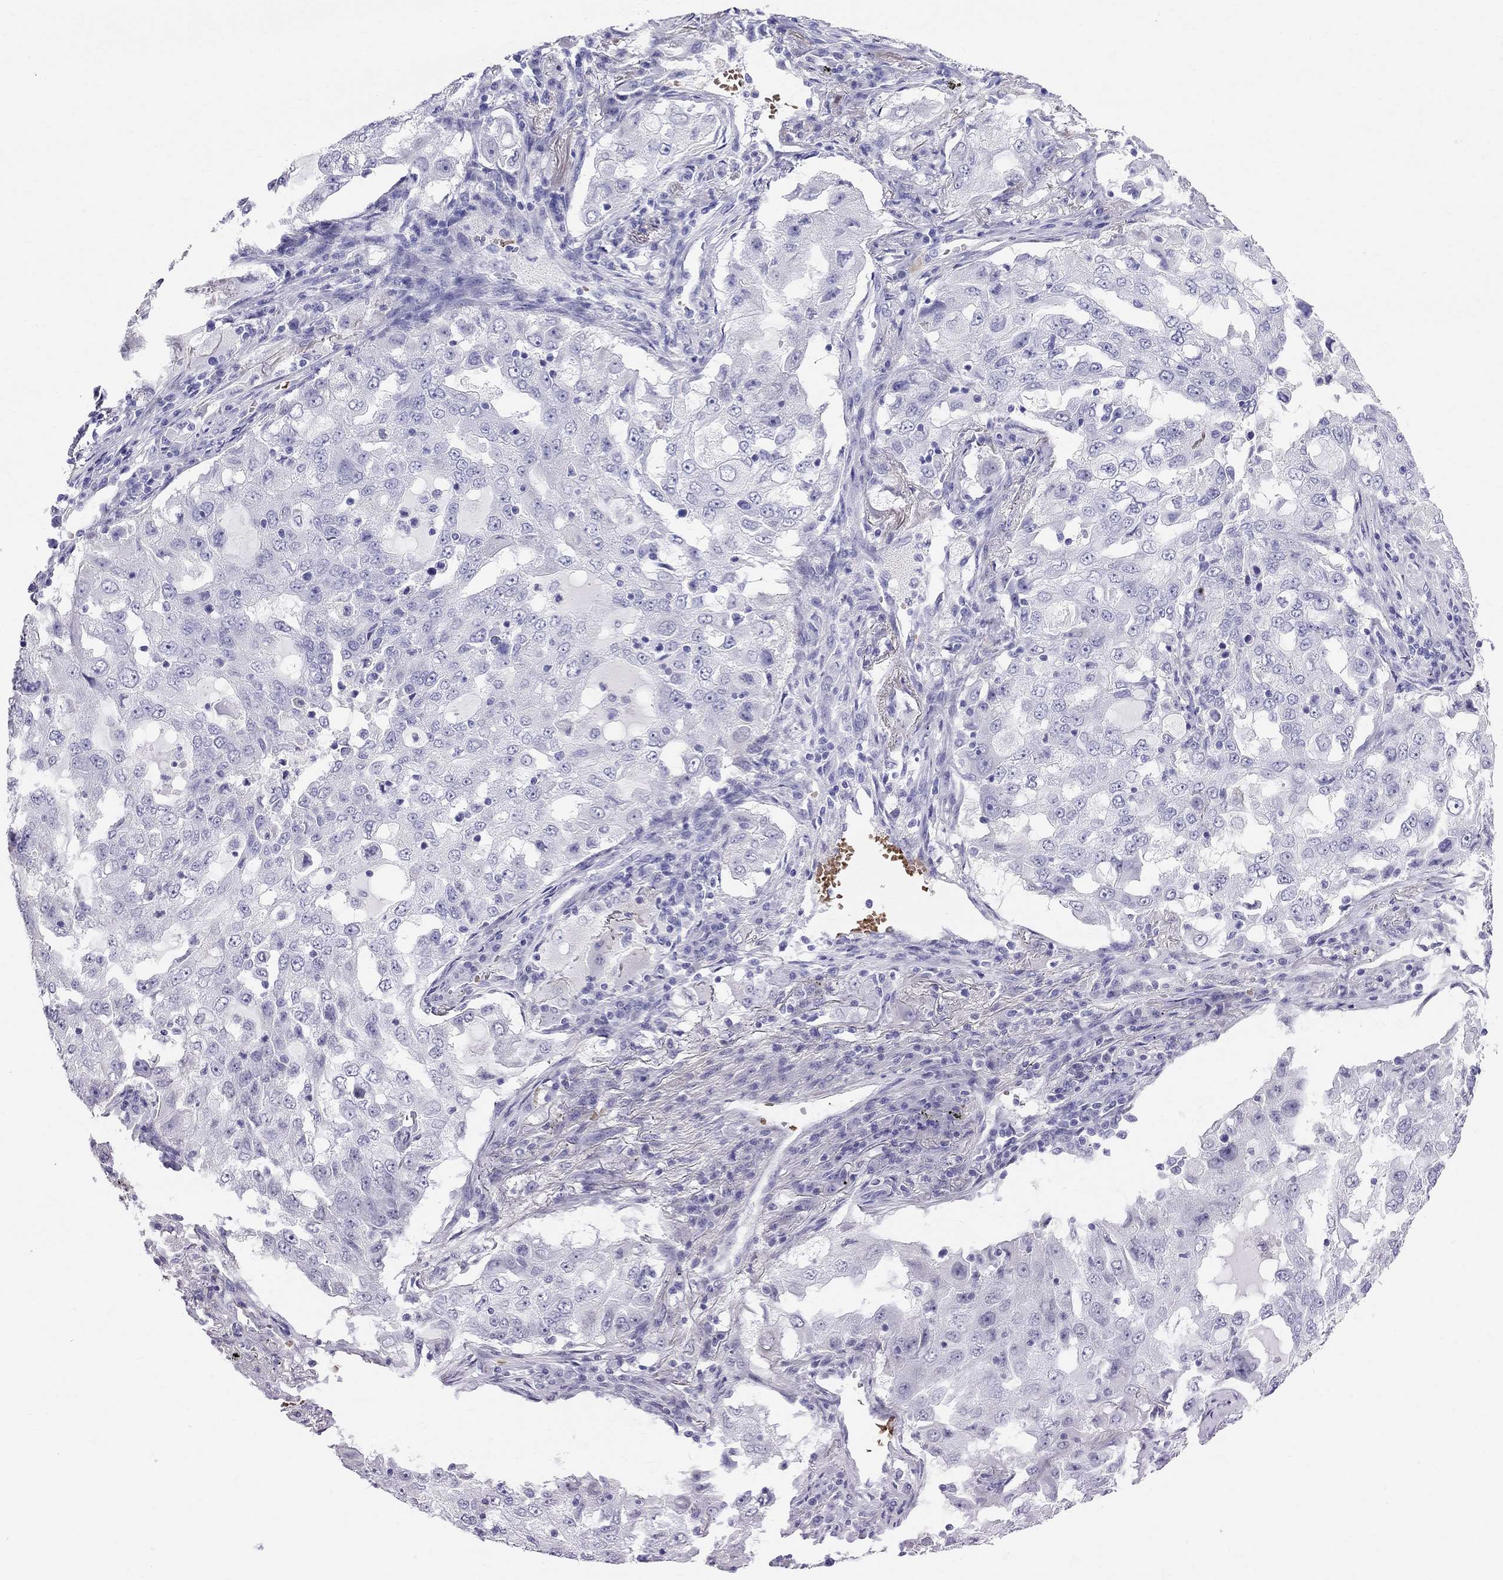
{"staining": {"intensity": "negative", "quantity": "none", "location": "none"}, "tissue": "lung cancer", "cell_type": "Tumor cells", "image_type": "cancer", "snomed": [{"axis": "morphology", "description": "Adenocarcinoma, NOS"}, {"axis": "topography", "description": "Lung"}], "caption": "Tumor cells are negative for protein expression in human adenocarcinoma (lung).", "gene": "DNAAF6", "patient": {"sex": "female", "age": 61}}